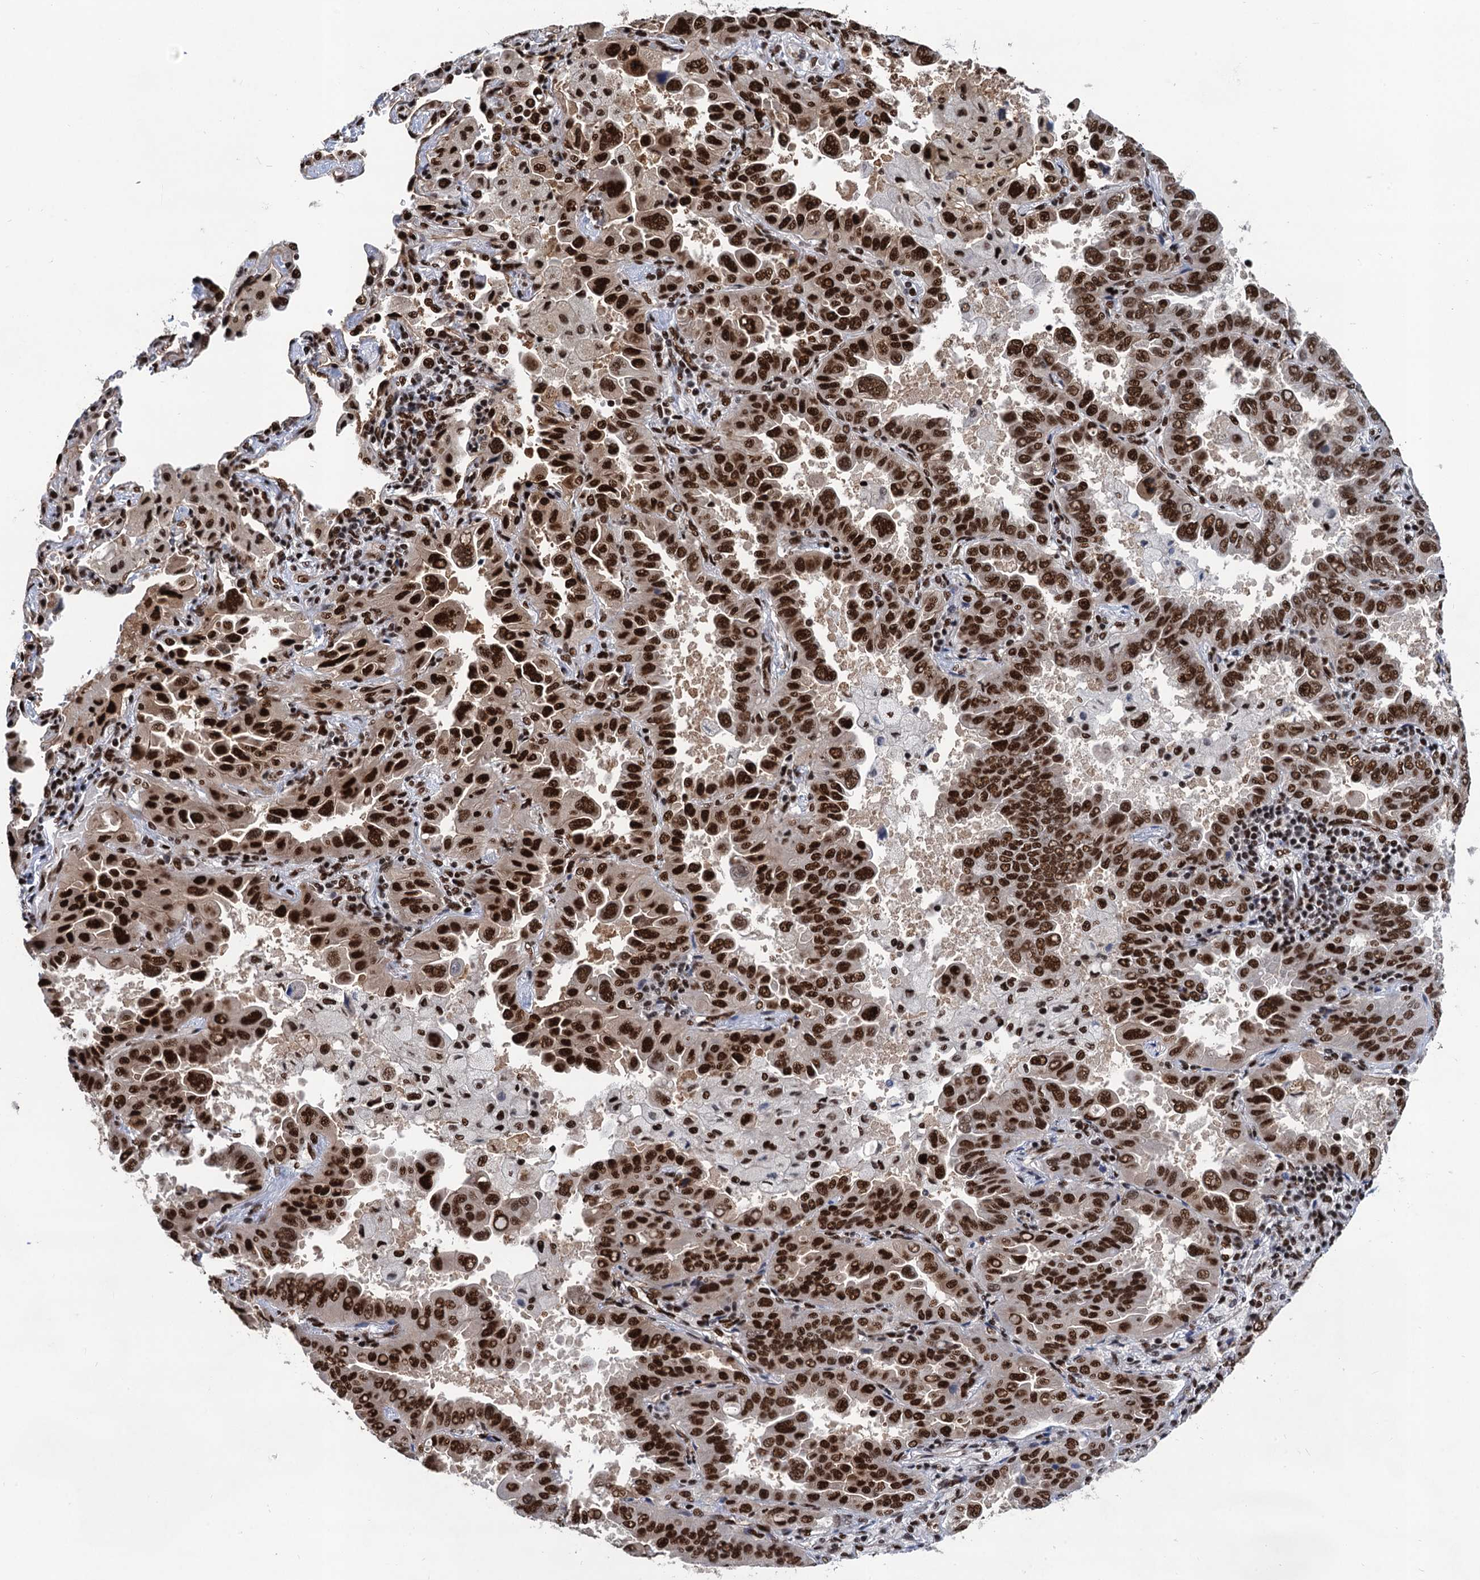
{"staining": {"intensity": "strong", "quantity": ">75%", "location": "nuclear"}, "tissue": "lung cancer", "cell_type": "Tumor cells", "image_type": "cancer", "snomed": [{"axis": "morphology", "description": "Adenocarcinoma, NOS"}, {"axis": "topography", "description": "Lung"}], "caption": "This histopathology image displays immunohistochemistry (IHC) staining of lung cancer, with high strong nuclear expression in about >75% of tumor cells.", "gene": "PPP4R1", "patient": {"sex": "male", "age": 64}}